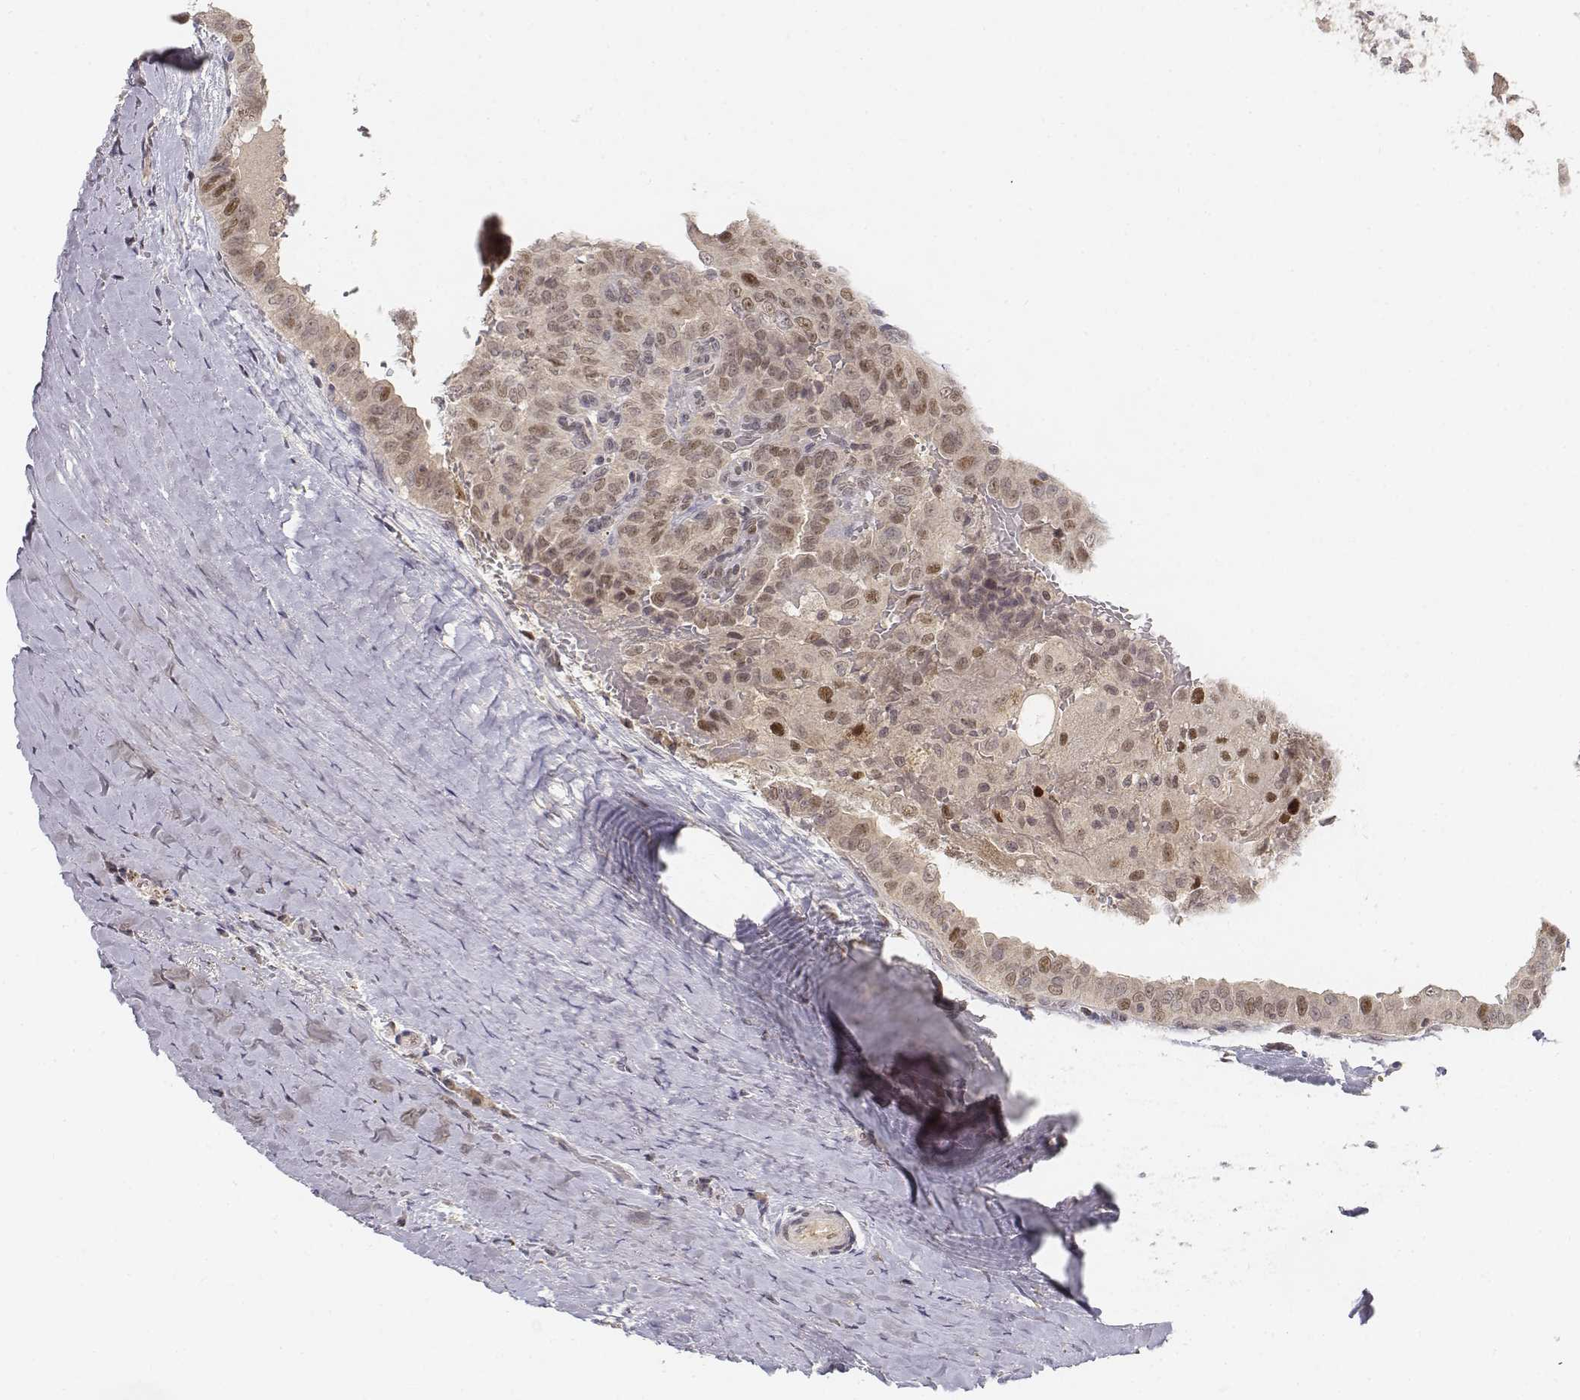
{"staining": {"intensity": "weak", "quantity": "<25%", "location": "nuclear"}, "tissue": "thyroid cancer", "cell_type": "Tumor cells", "image_type": "cancer", "snomed": [{"axis": "morphology", "description": "Papillary adenocarcinoma, NOS"}, {"axis": "morphology", "description": "Papillary adenoma metastatic"}, {"axis": "topography", "description": "Thyroid gland"}], "caption": "DAB immunohistochemical staining of thyroid cancer shows no significant positivity in tumor cells. (Brightfield microscopy of DAB immunohistochemistry (IHC) at high magnification).", "gene": "FANCD2", "patient": {"sex": "female", "age": 50}}